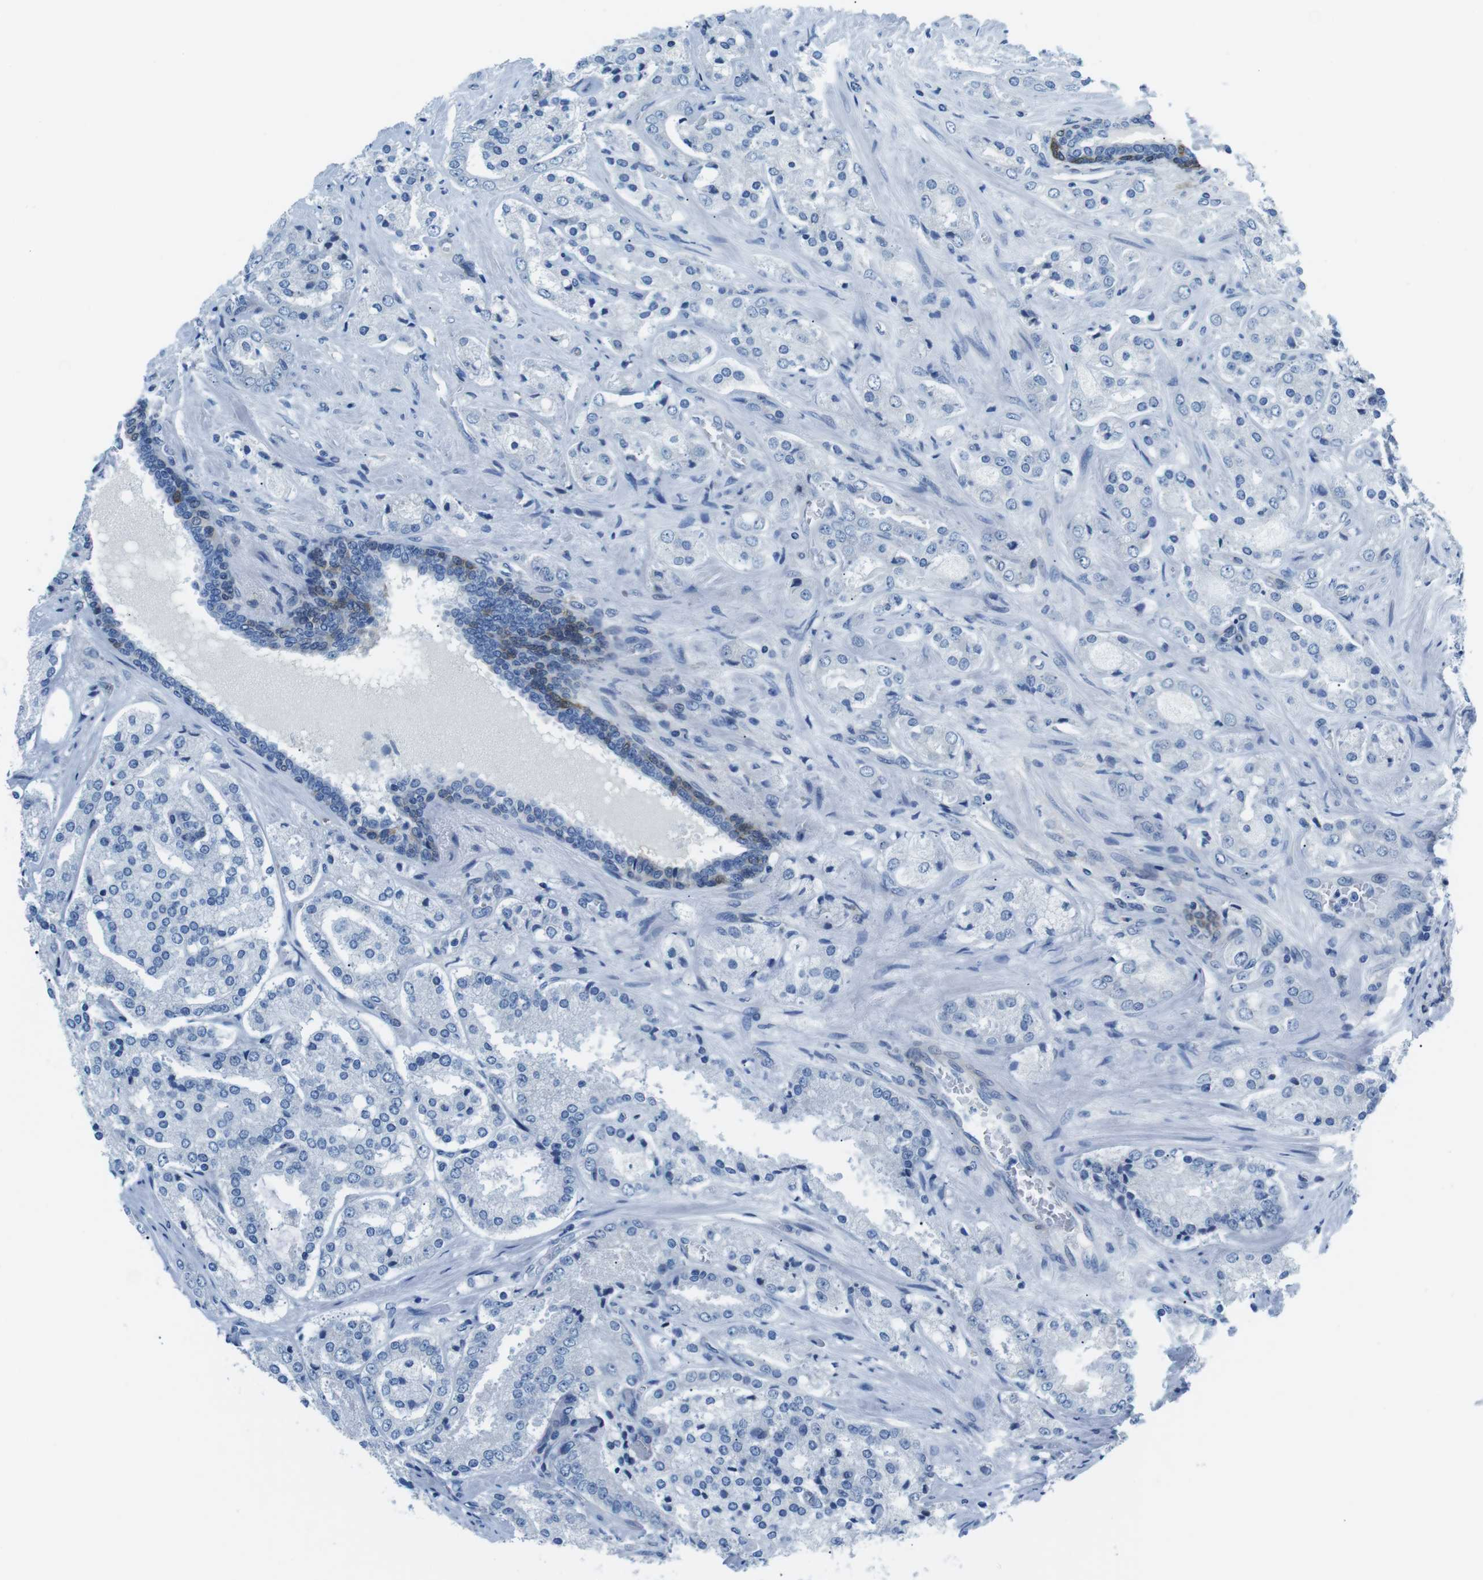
{"staining": {"intensity": "negative", "quantity": "none", "location": "none"}, "tissue": "prostate cancer", "cell_type": "Tumor cells", "image_type": "cancer", "snomed": [{"axis": "morphology", "description": "Adenocarcinoma, High grade"}, {"axis": "topography", "description": "Prostate"}], "caption": "Immunohistochemical staining of prostate cancer (adenocarcinoma (high-grade)) exhibits no significant positivity in tumor cells. (Stains: DAB (3,3'-diaminobenzidine) immunohistochemistry (IHC) with hematoxylin counter stain, Microscopy: brightfield microscopy at high magnification).", "gene": "PHLDA1", "patient": {"sex": "male", "age": 65}}